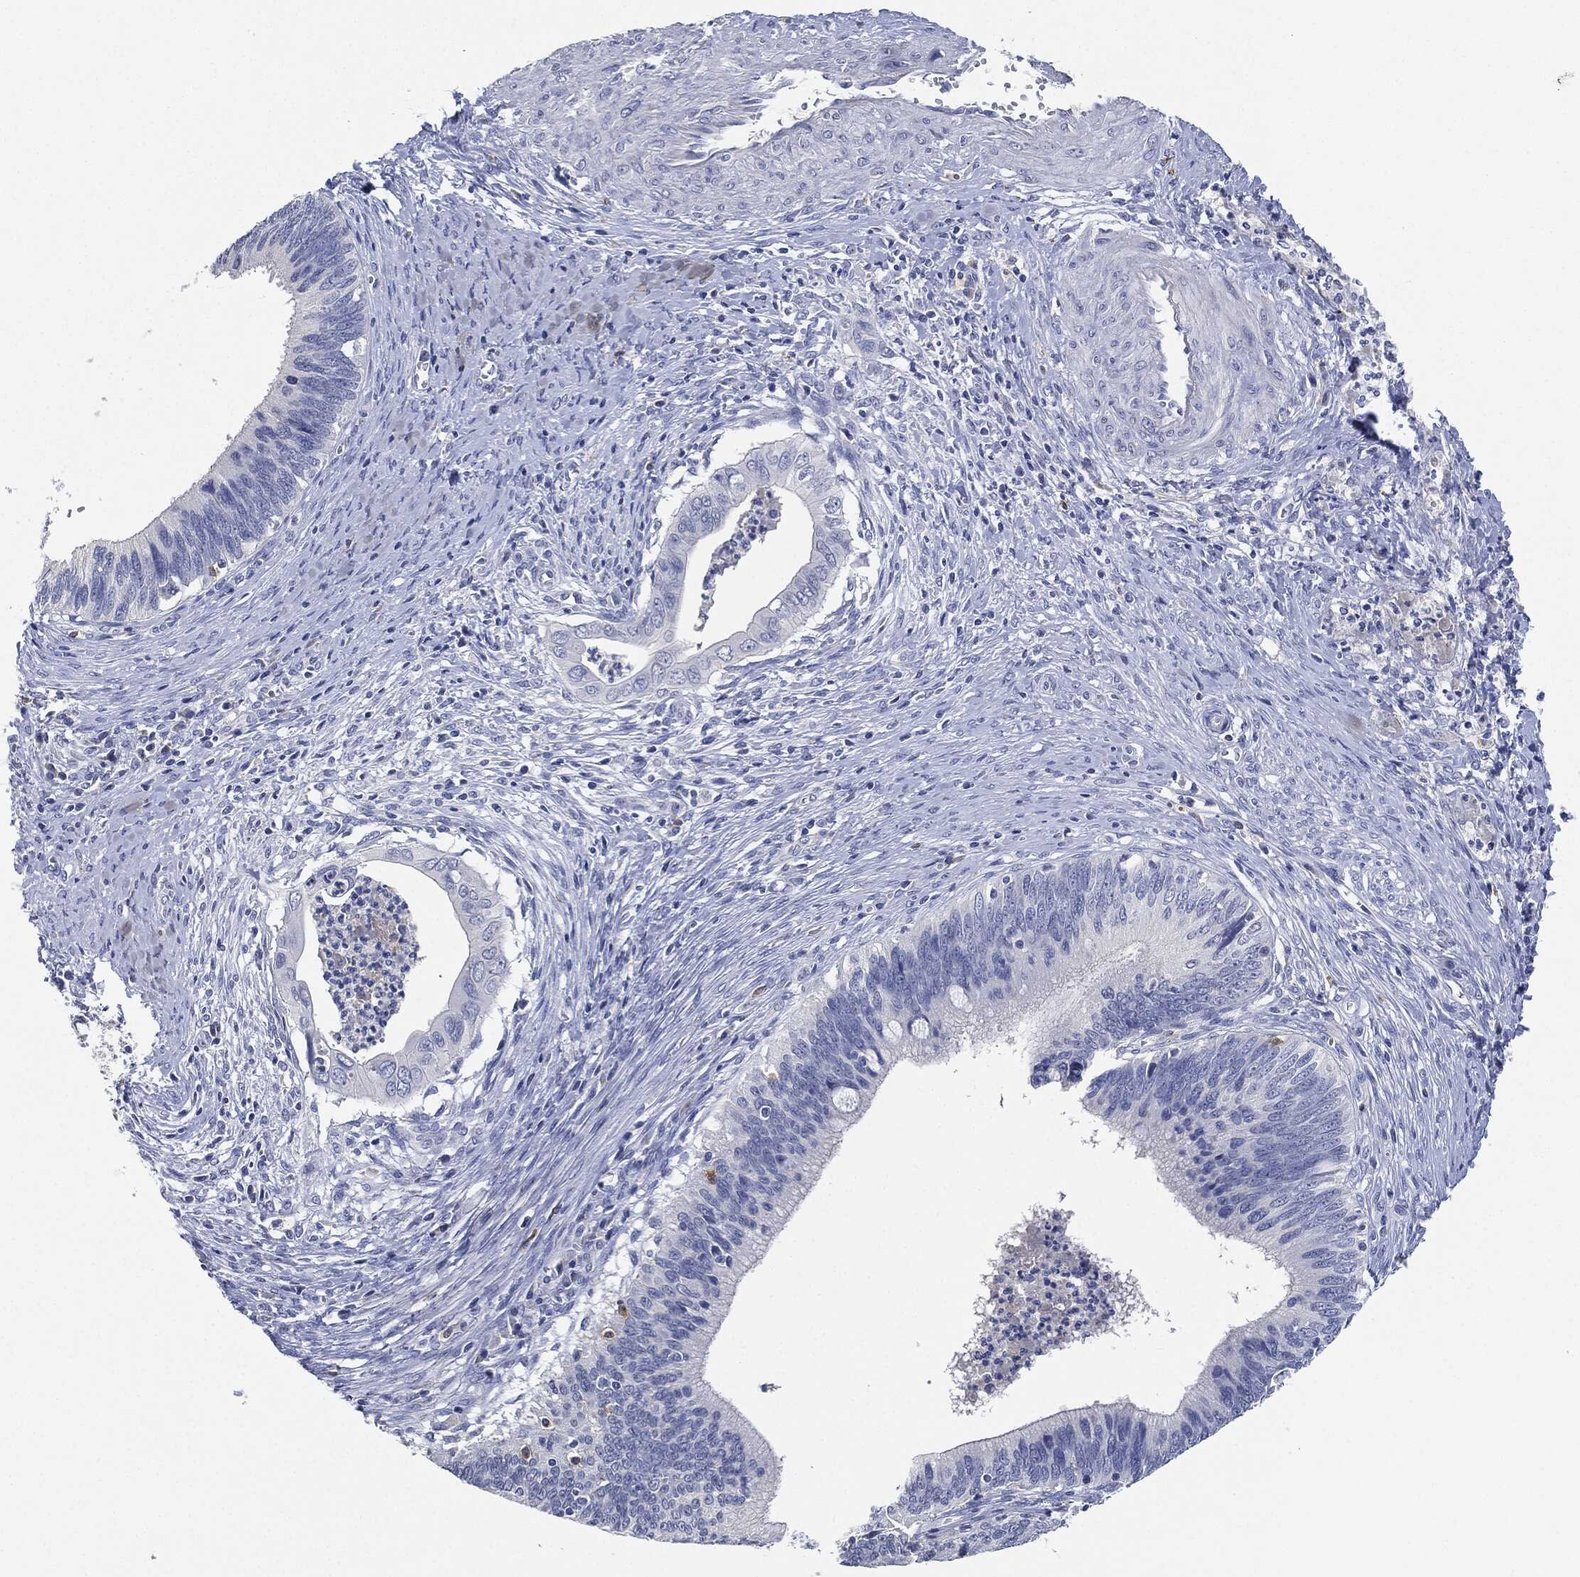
{"staining": {"intensity": "negative", "quantity": "none", "location": "none"}, "tissue": "cervical cancer", "cell_type": "Tumor cells", "image_type": "cancer", "snomed": [{"axis": "morphology", "description": "Adenocarcinoma, NOS"}, {"axis": "topography", "description": "Cervix"}], "caption": "Image shows no protein positivity in tumor cells of cervical adenocarcinoma tissue. (Brightfield microscopy of DAB immunohistochemistry at high magnification).", "gene": "NTRK1", "patient": {"sex": "female", "age": 42}}